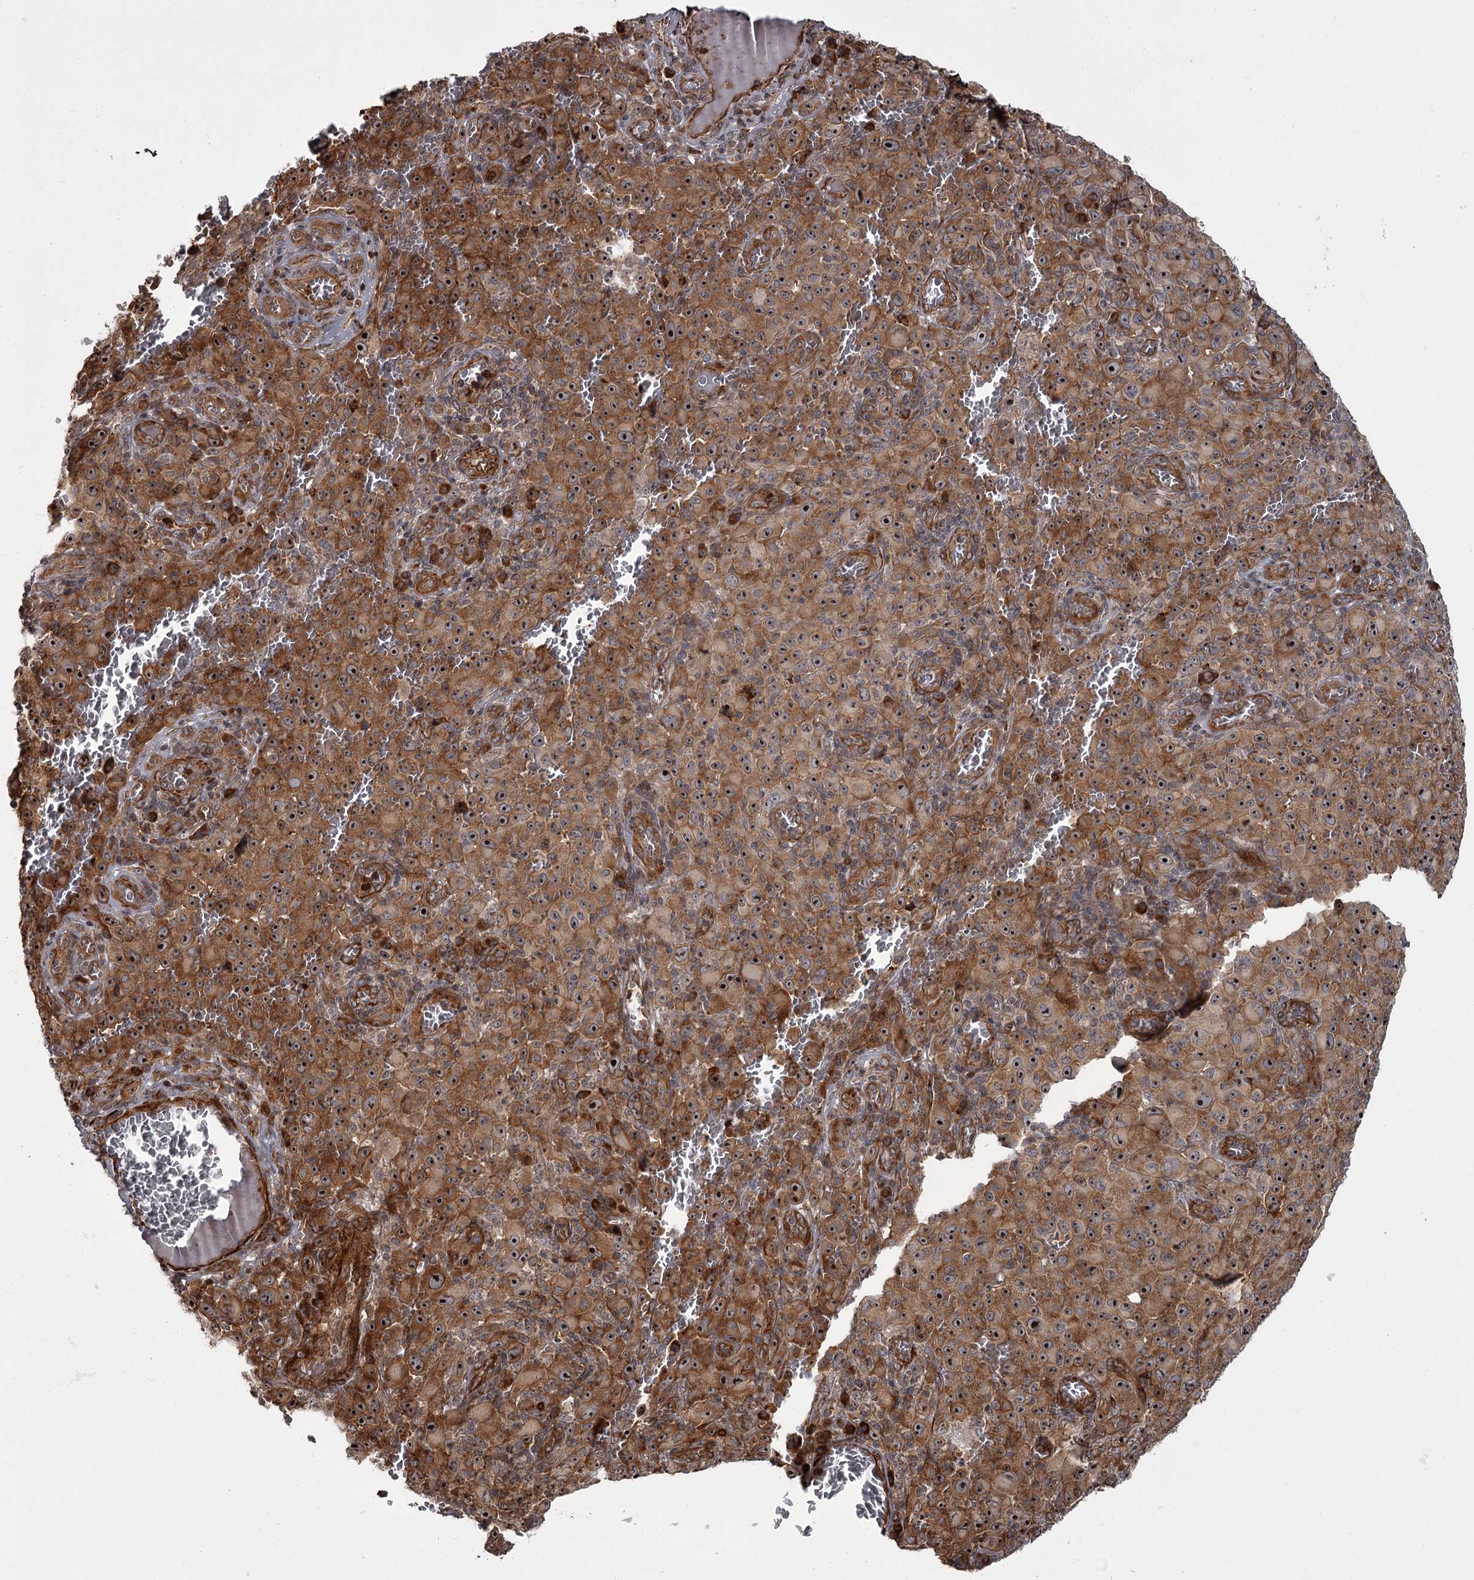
{"staining": {"intensity": "strong", "quantity": ">75%", "location": "cytoplasmic/membranous,nuclear"}, "tissue": "melanoma", "cell_type": "Tumor cells", "image_type": "cancer", "snomed": [{"axis": "morphology", "description": "Malignant melanoma, NOS"}, {"axis": "topography", "description": "Skin"}], "caption": "Strong cytoplasmic/membranous and nuclear positivity is seen in about >75% of tumor cells in melanoma. (Stains: DAB in brown, nuclei in blue, Microscopy: brightfield microscopy at high magnification).", "gene": "THAP9", "patient": {"sex": "female", "age": 82}}